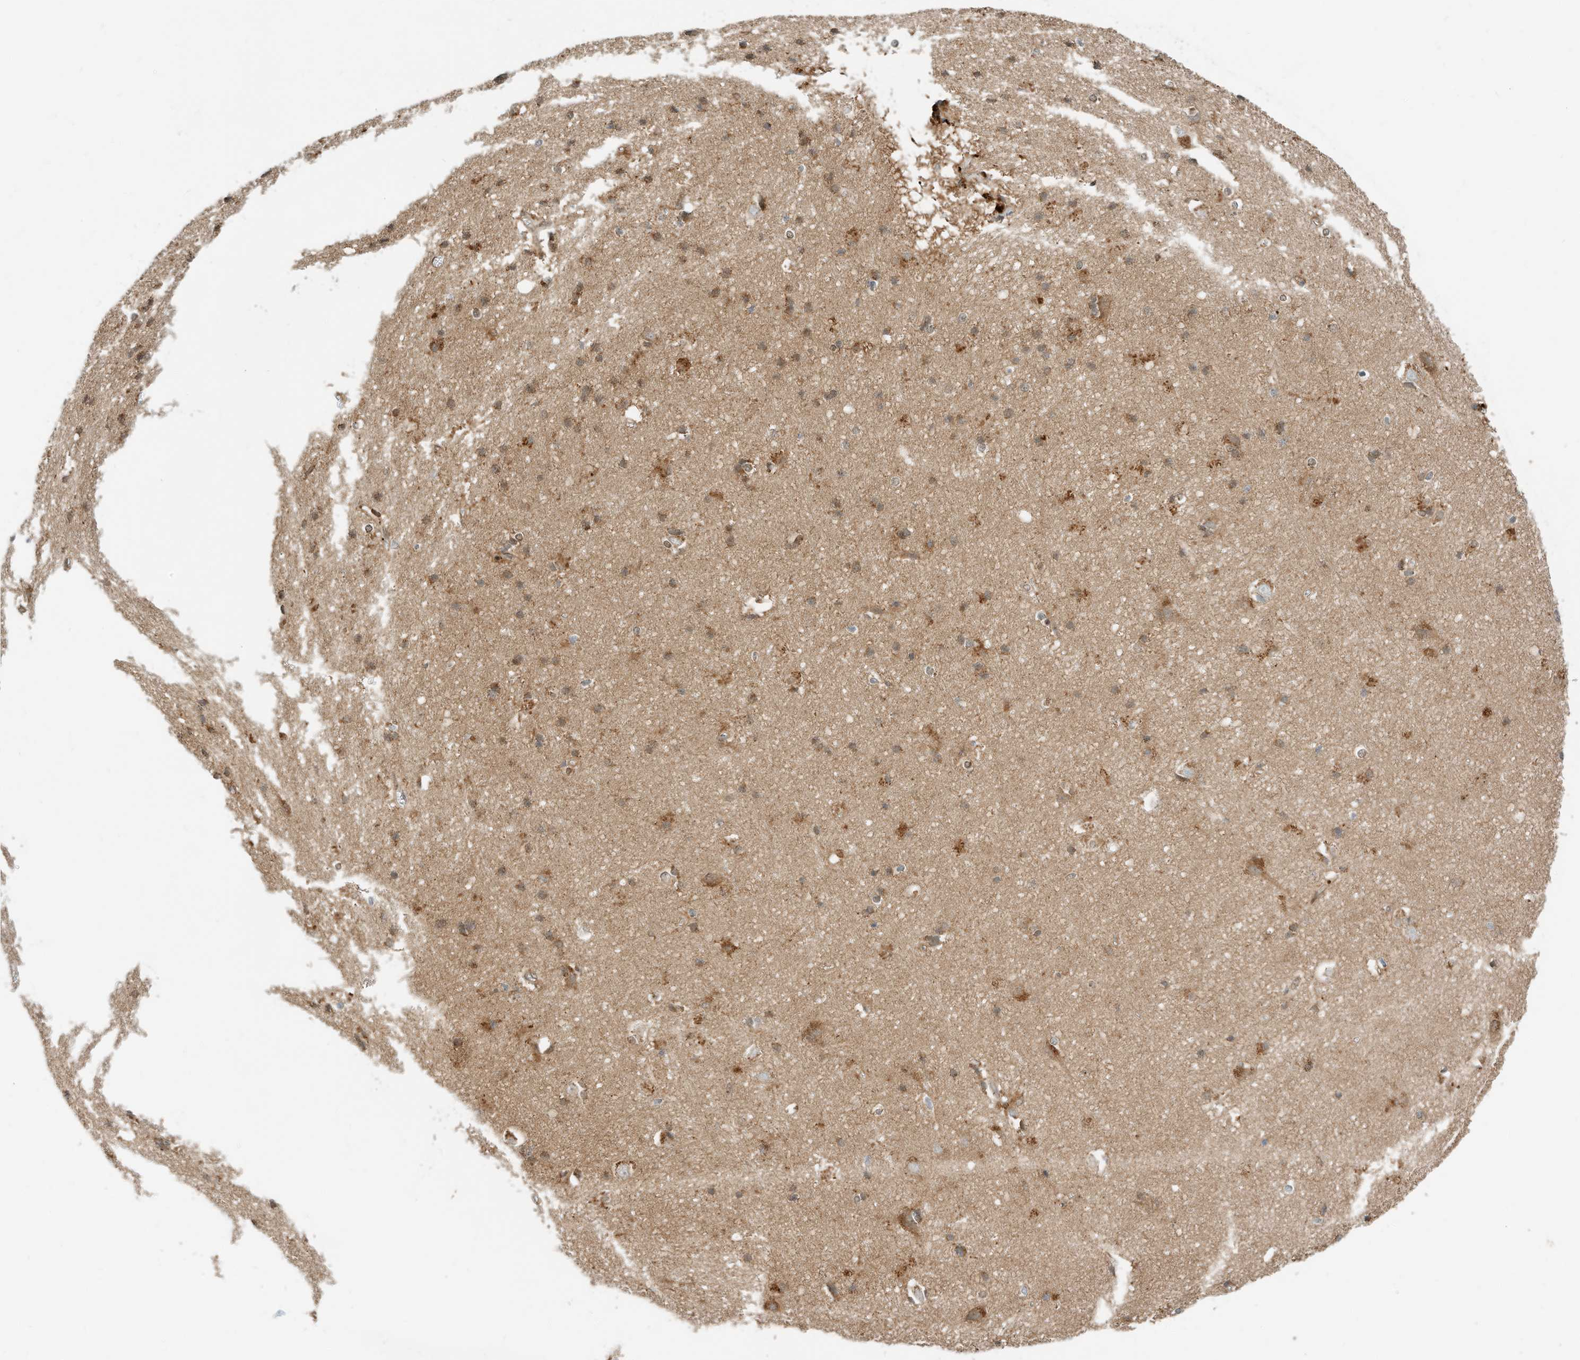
{"staining": {"intensity": "moderate", "quantity": ">75%", "location": "cytoplasmic/membranous"}, "tissue": "cerebral cortex", "cell_type": "Endothelial cells", "image_type": "normal", "snomed": [{"axis": "morphology", "description": "Normal tissue, NOS"}, {"axis": "topography", "description": "Cerebral cortex"}], "caption": "Protein staining of normal cerebral cortex displays moderate cytoplasmic/membranous positivity in about >75% of endothelial cells.", "gene": "CPAMD8", "patient": {"sex": "male", "age": 54}}